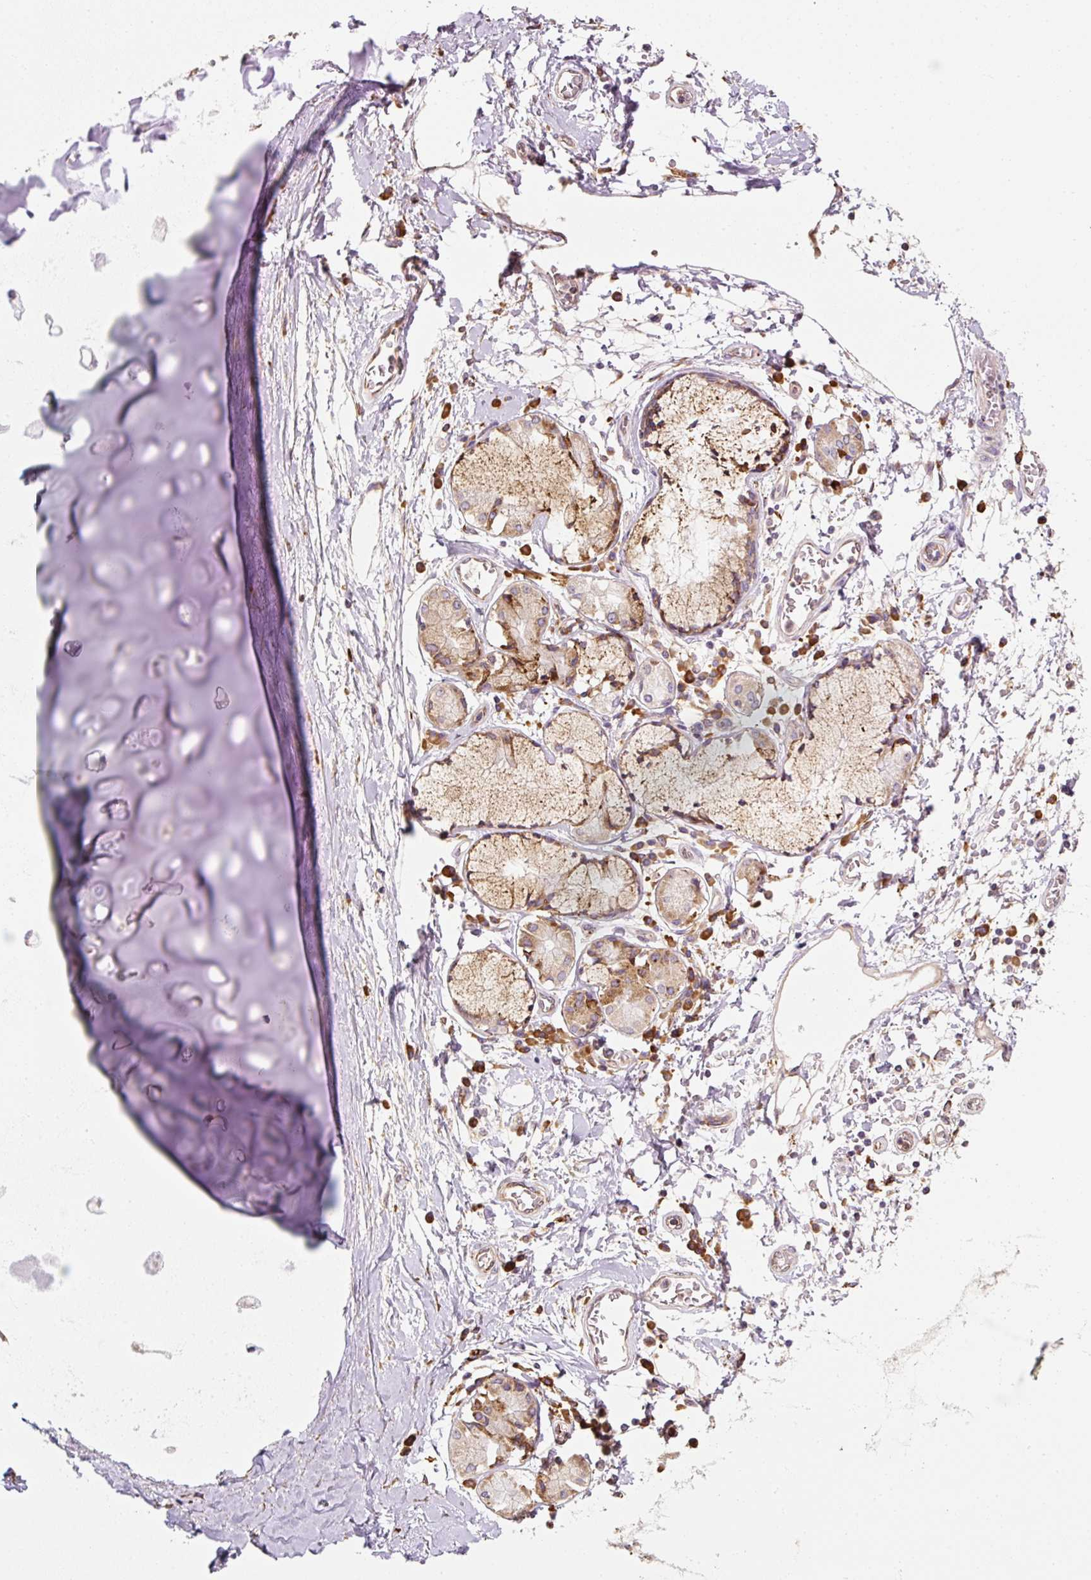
{"staining": {"intensity": "negative", "quantity": "none", "location": "none"}, "tissue": "adipose tissue", "cell_type": "Adipocytes", "image_type": "normal", "snomed": [{"axis": "morphology", "description": "Normal tissue, NOS"}, {"axis": "morphology", "description": "Degeneration, NOS"}, {"axis": "topography", "description": "Cartilage tissue"}, {"axis": "topography", "description": "Lung"}], "caption": "Adipocytes show no significant staining in benign adipose tissue. (Brightfield microscopy of DAB (3,3'-diaminobenzidine) immunohistochemistry at high magnification).", "gene": "PRKCSH", "patient": {"sex": "female", "age": 61}}